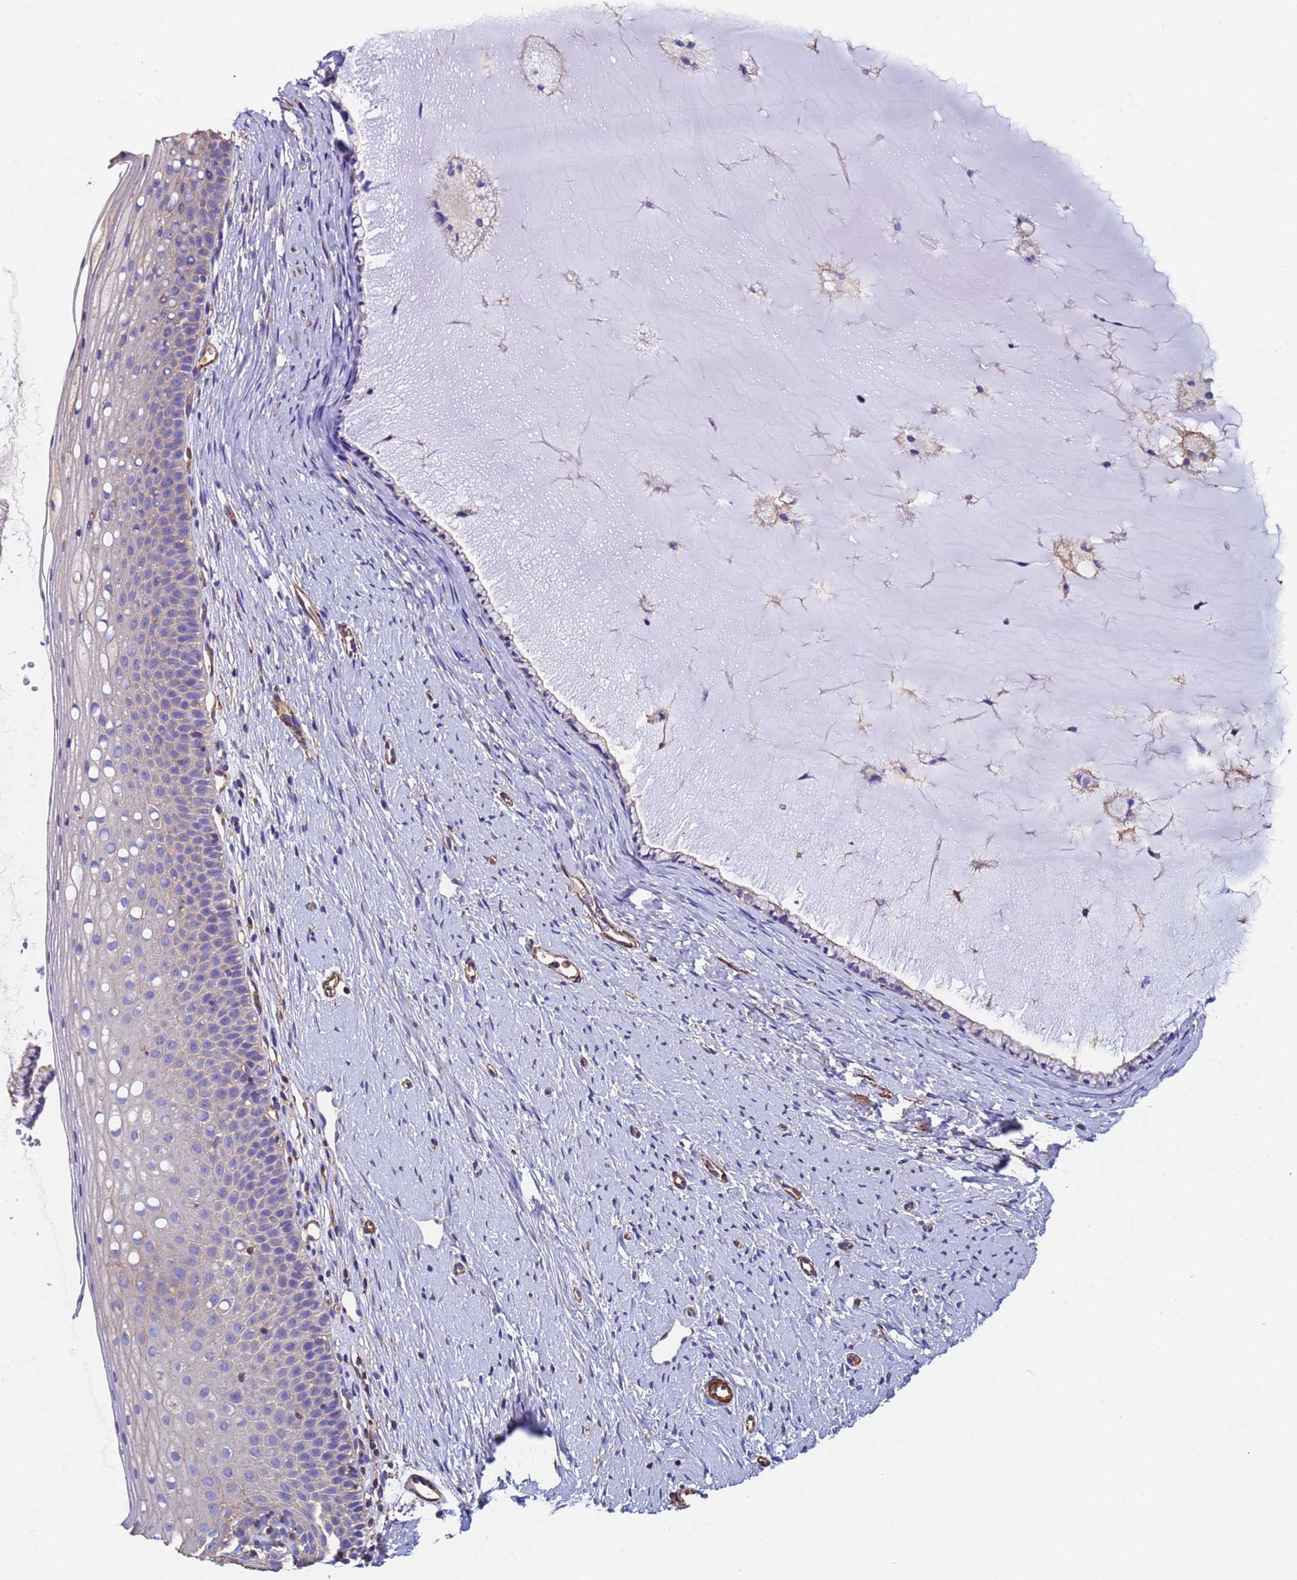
{"staining": {"intensity": "negative", "quantity": "none", "location": "none"}, "tissue": "cervix", "cell_type": "Glandular cells", "image_type": "normal", "snomed": [{"axis": "morphology", "description": "Normal tissue, NOS"}, {"axis": "topography", "description": "Cervix"}], "caption": "Glandular cells show no significant protein expression in normal cervix. (Stains: DAB IHC with hematoxylin counter stain, Microscopy: brightfield microscopy at high magnification).", "gene": "MYL12A", "patient": {"sex": "female", "age": 57}}